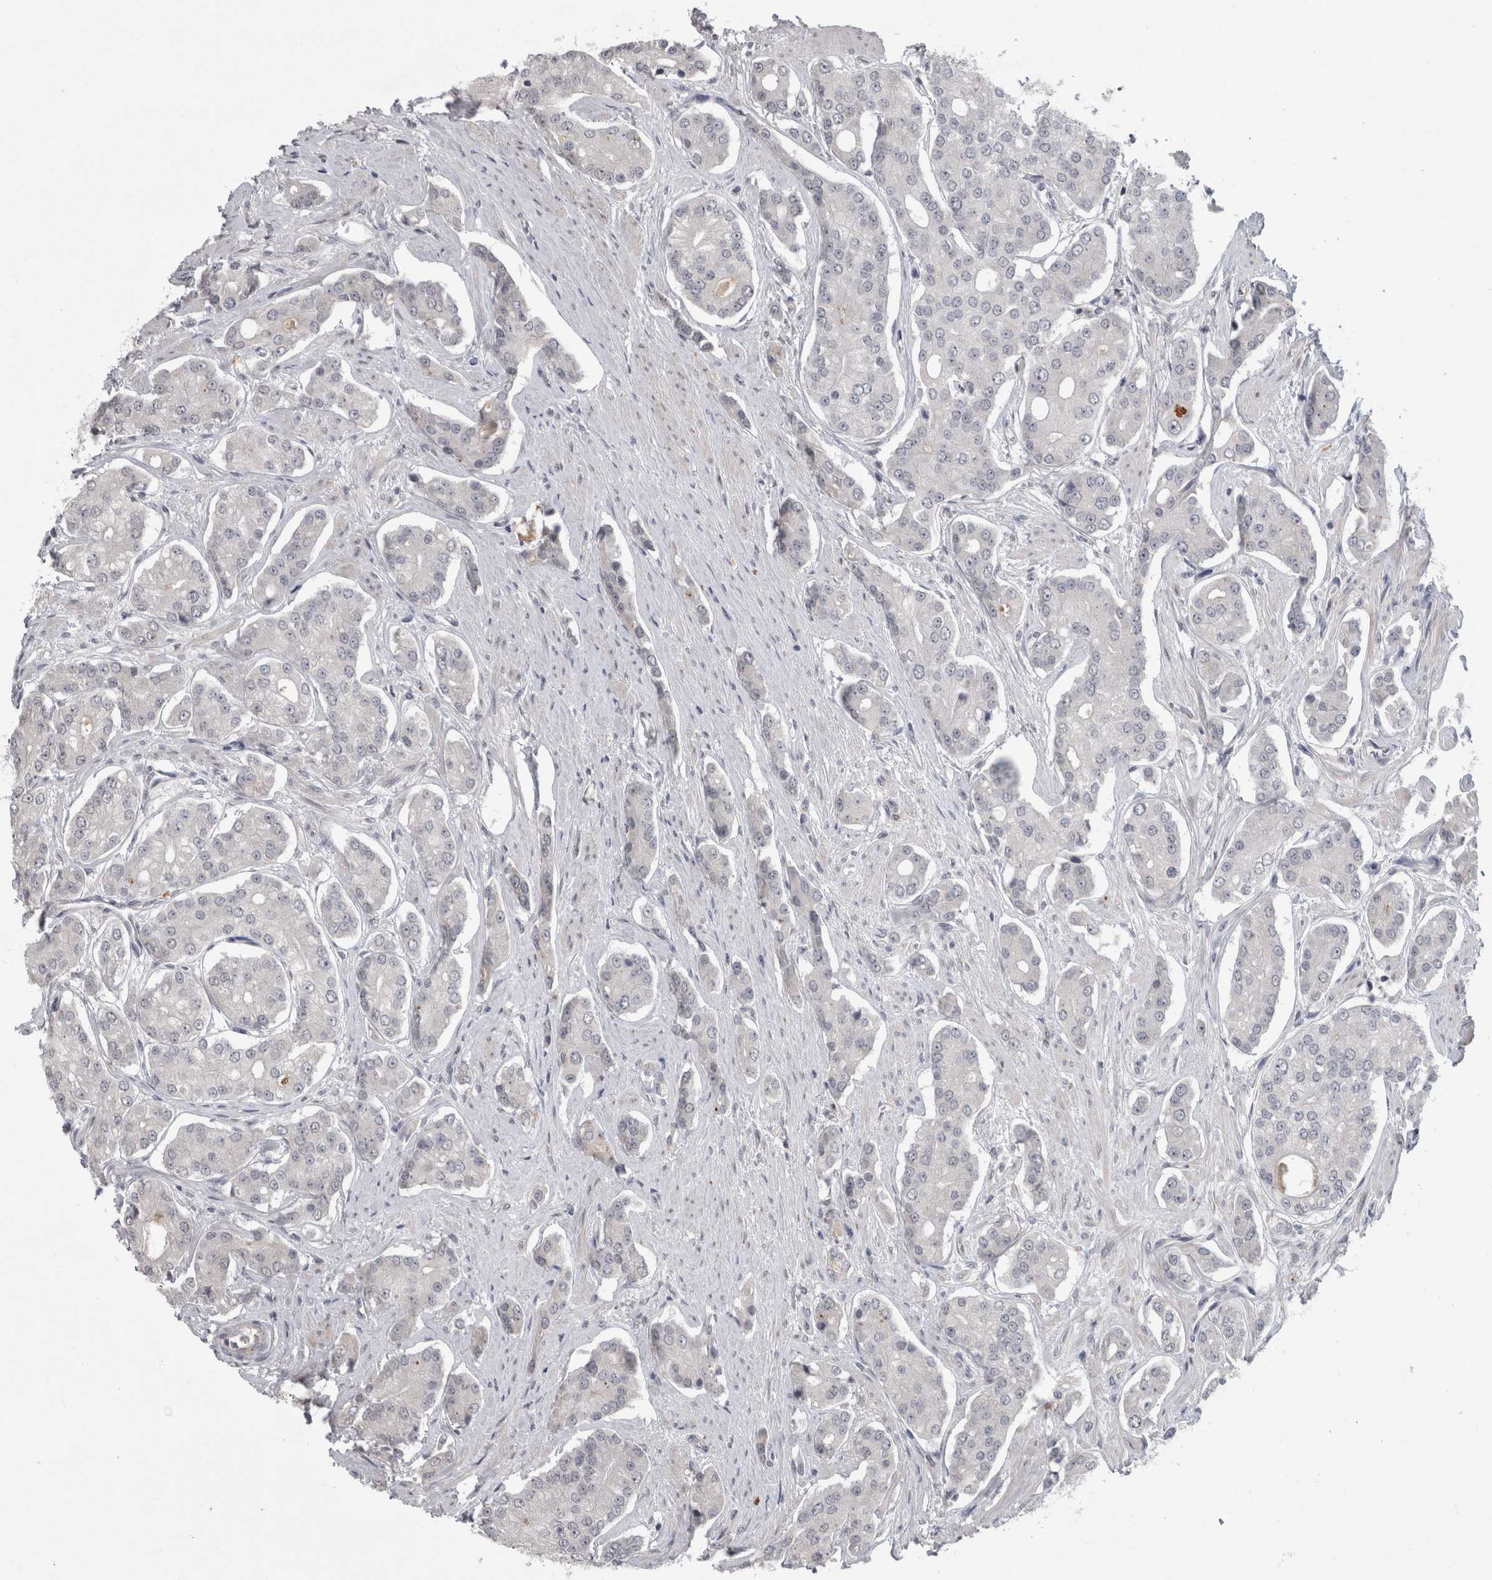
{"staining": {"intensity": "negative", "quantity": "none", "location": "none"}, "tissue": "prostate cancer", "cell_type": "Tumor cells", "image_type": "cancer", "snomed": [{"axis": "morphology", "description": "Adenocarcinoma, High grade"}, {"axis": "topography", "description": "Prostate"}], "caption": "Protein analysis of prostate cancer (high-grade adenocarcinoma) exhibits no significant expression in tumor cells.", "gene": "MTBP", "patient": {"sex": "male", "age": 71}}